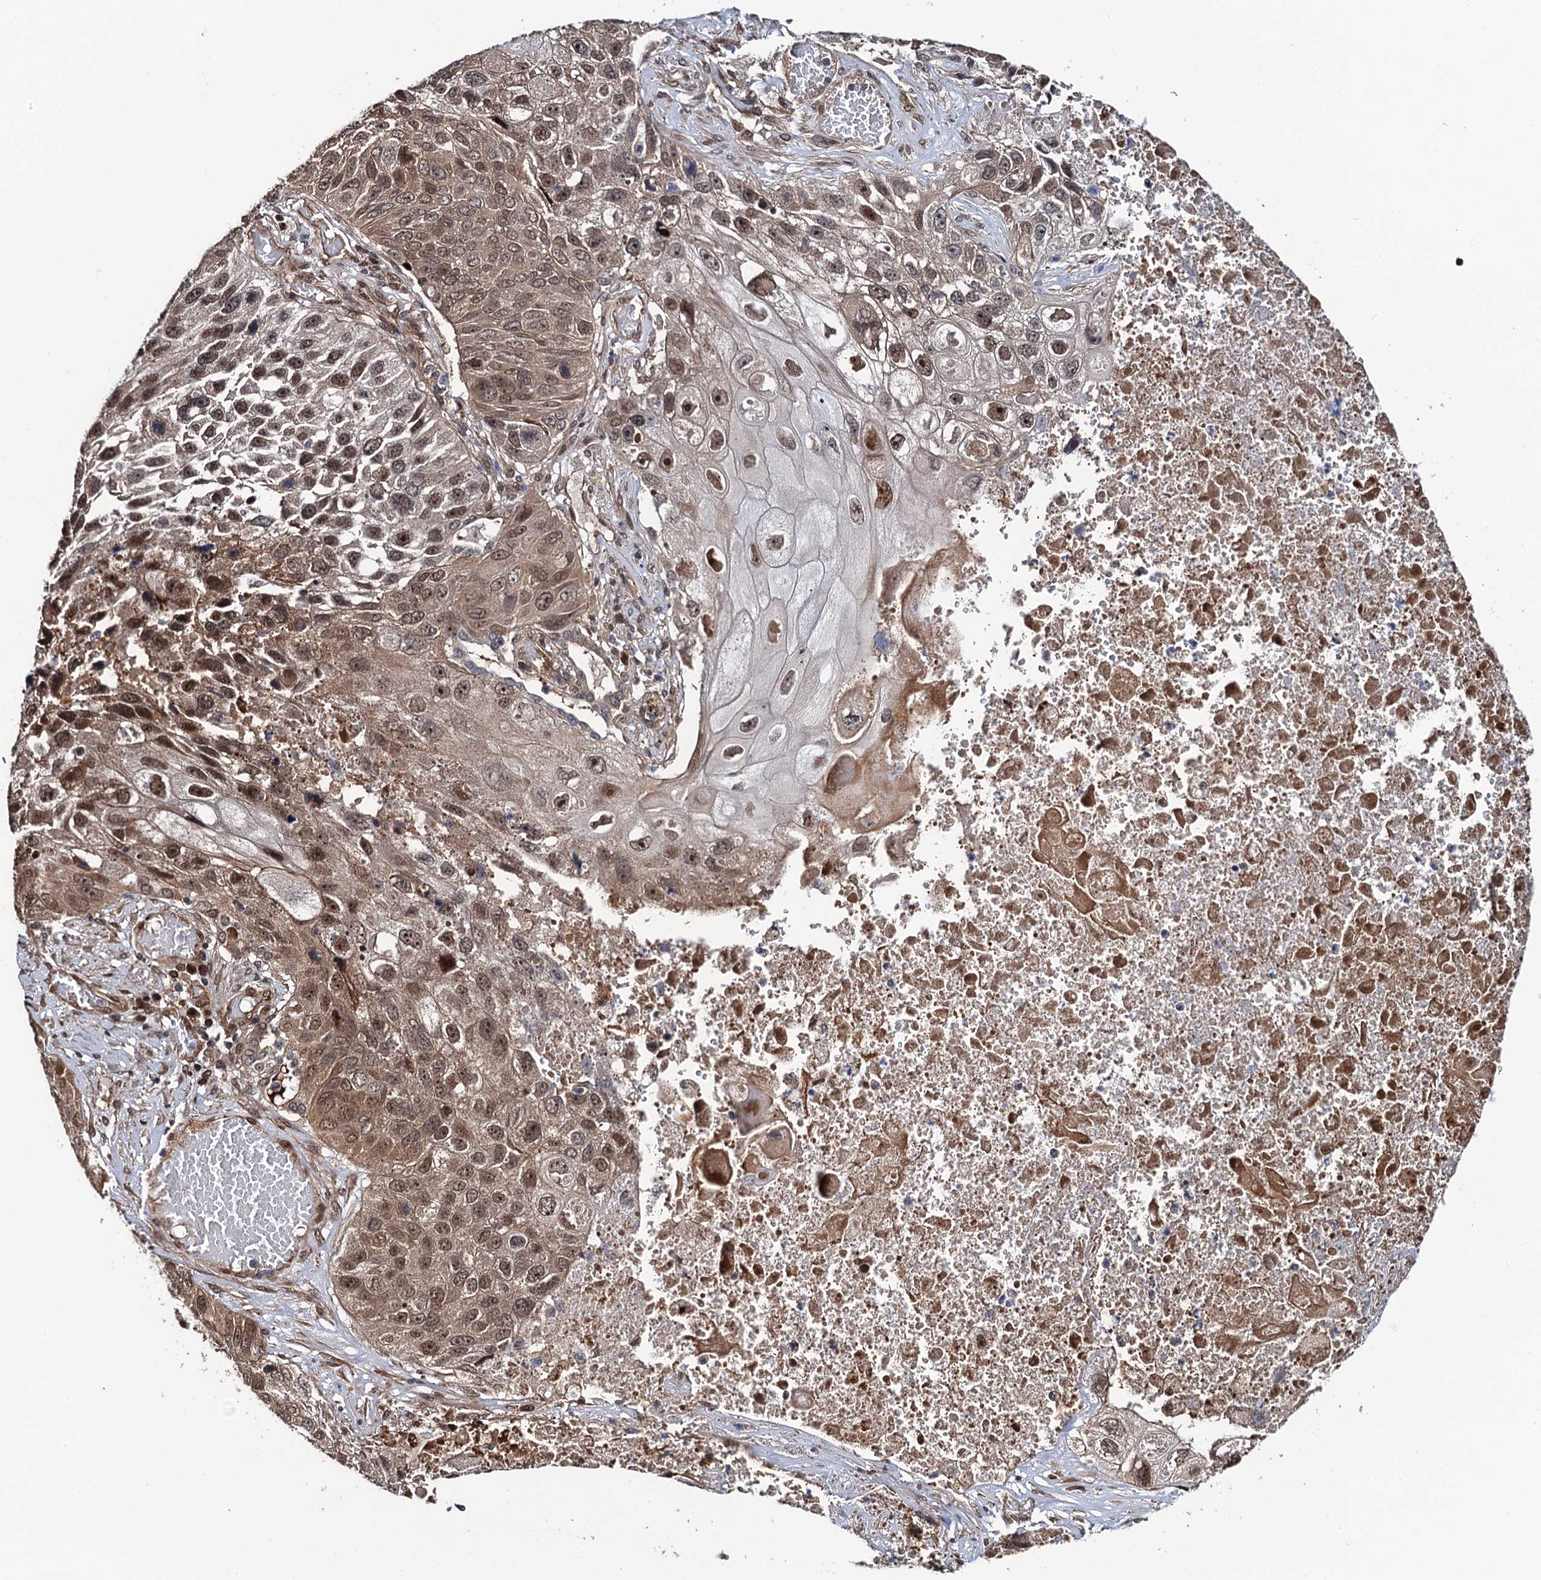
{"staining": {"intensity": "moderate", "quantity": ">75%", "location": "cytoplasmic/membranous,nuclear"}, "tissue": "lung cancer", "cell_type": "Tumor cells", "image_type": "cancer", "snomed": [{"axis": "morphology", "description": "Squamous cell carcinoma, NOS"}, {"axis": "topography", "description": "Lung"}], "caption": "Human lung cancer stained for a protein (brown) exhibits moderate cytoplasmic/membranous and nuclear positive positivity in about >75% of tumor cells.", "gene": "CDC23", "patient": {"sex": "male", "age": 61}}